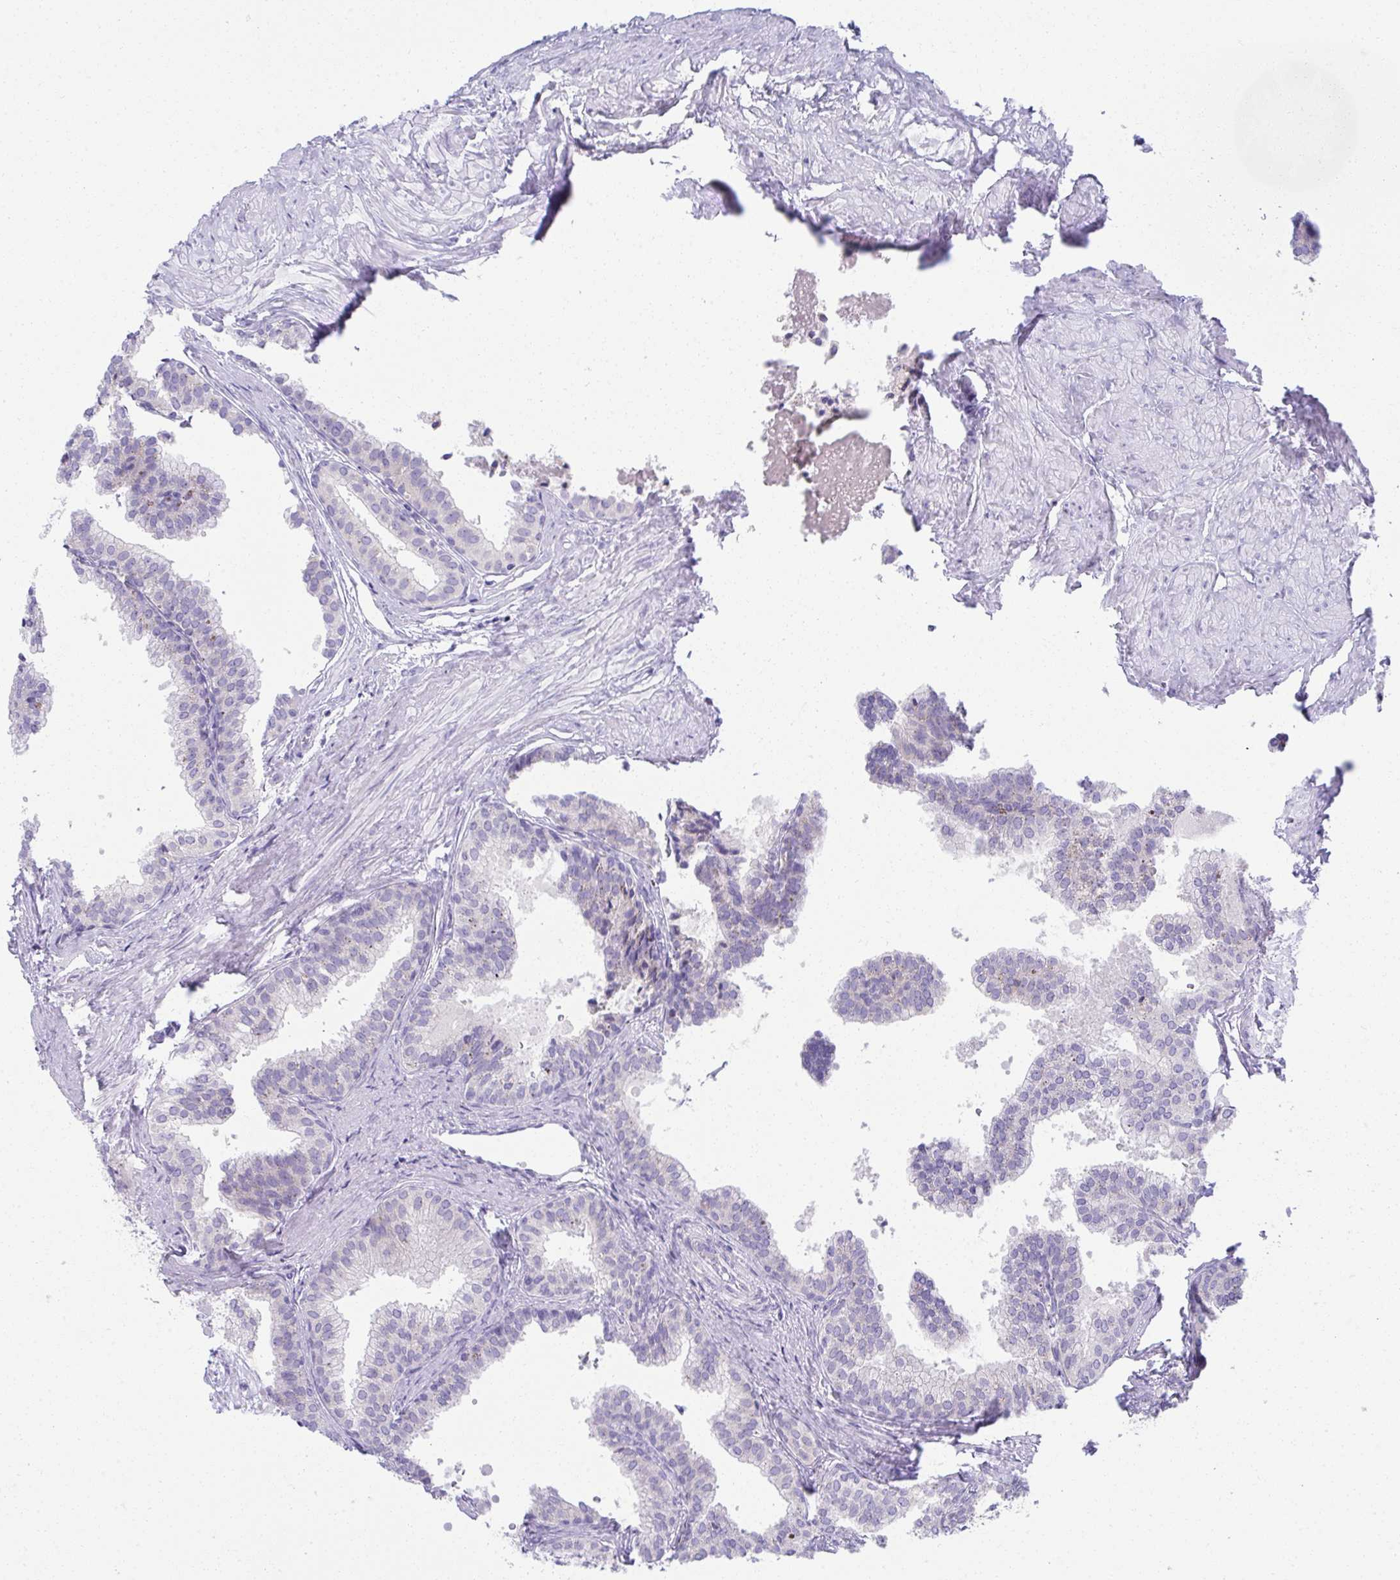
{"staining": {"intensity": "negative", "quantity": "none", "location": "none"}, "tissue": "prostate", "cell_type": "Glandular cells", "image_type": "normal", "snomed": [{"axis": "morphology", "description": "Normal tissue, NOS"}, {"axis": "topography", "description": "Prostate"}, {"axis": "topography", "description": "Peripheral nerve tissue"}], "caption": "A photomicrograph of human prostate is negative for staining in glandular cells. The staining is performed using DAB brown chromogen with nuclei counter-stained in using hematoxylin.", "gene": "FASLG", "patient": {"sex": "male", "age": 55}}